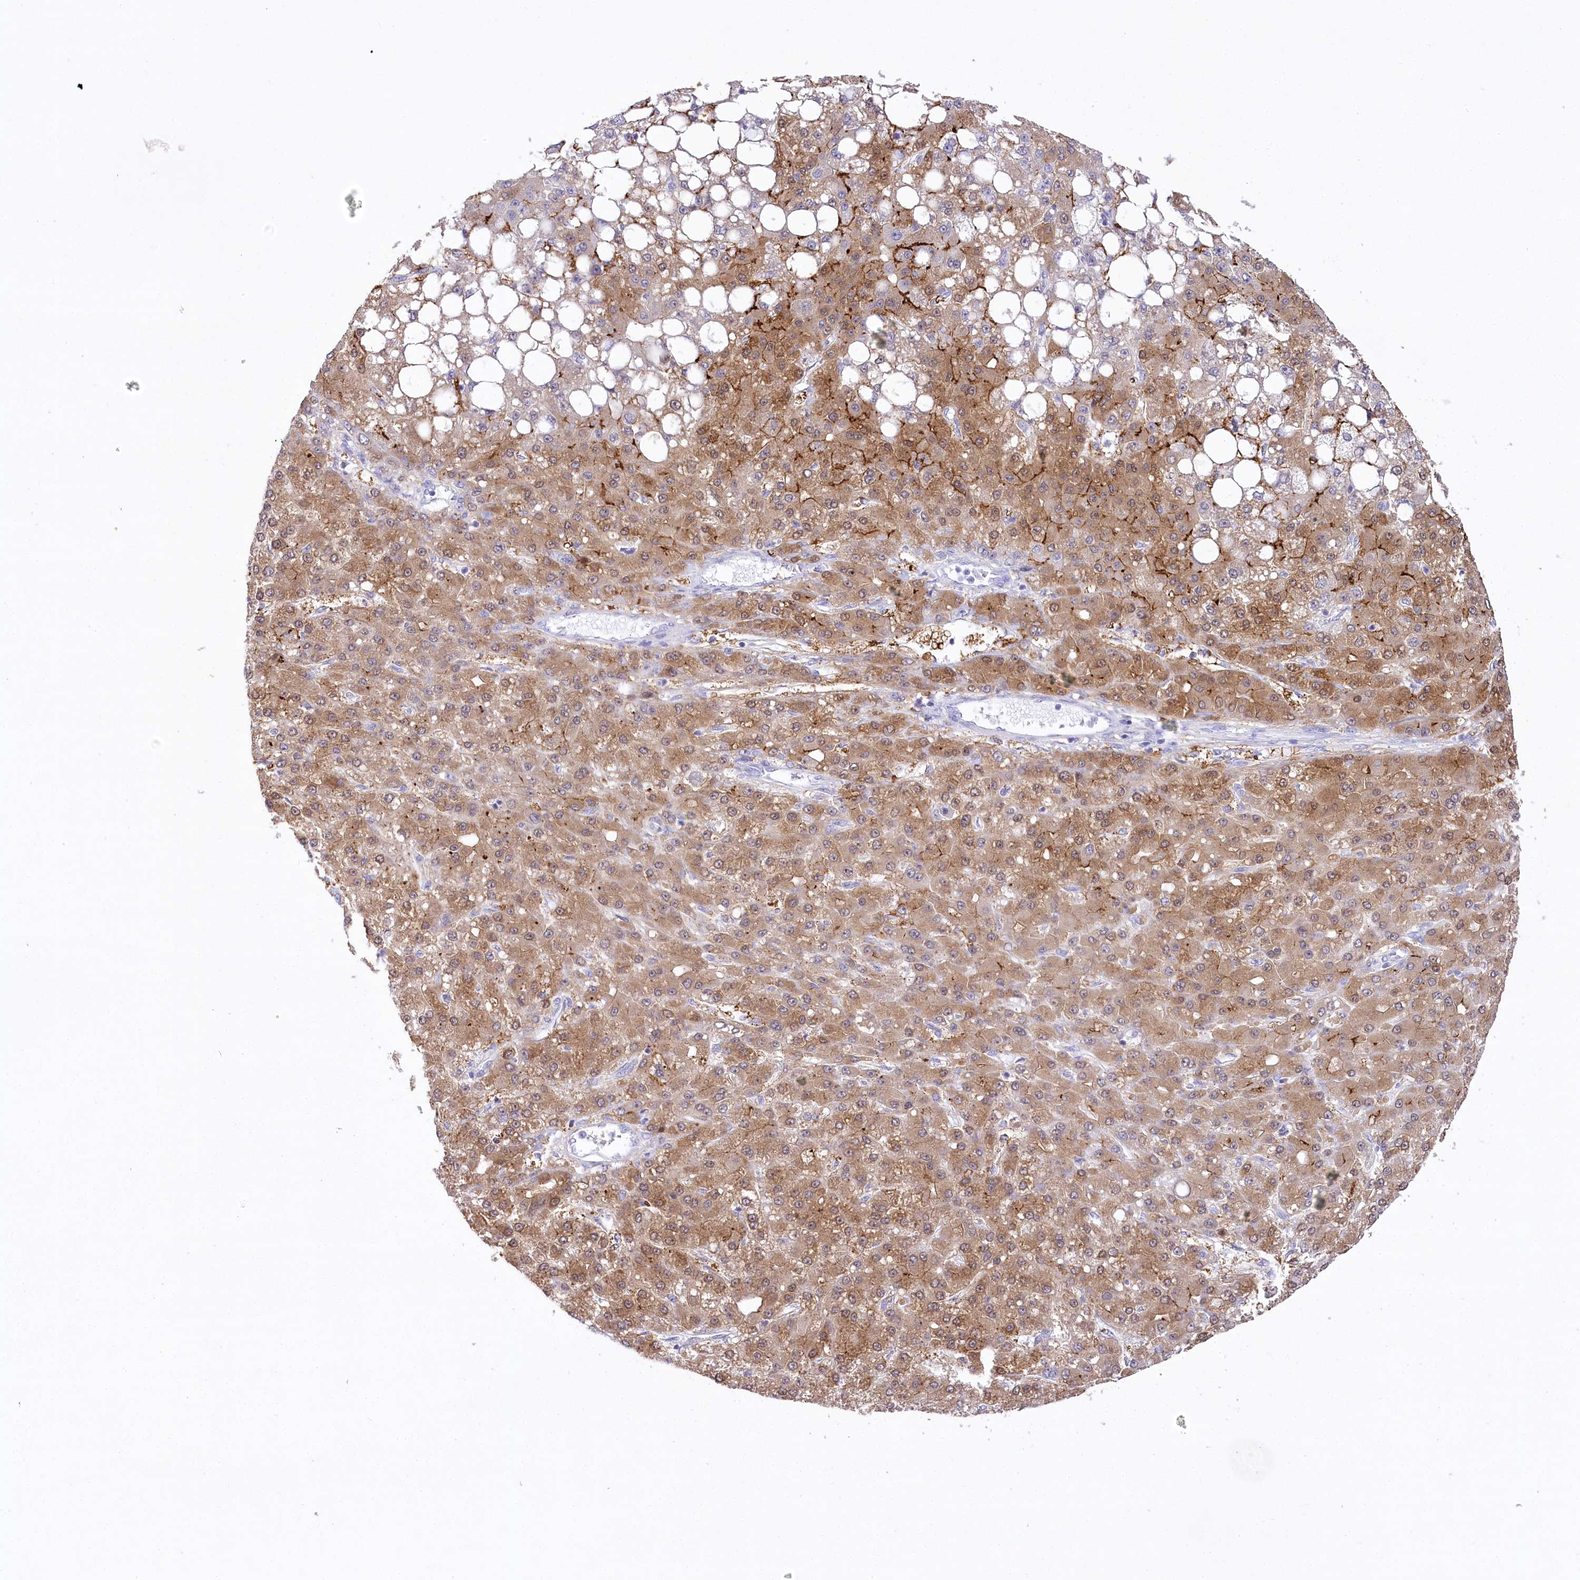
{"staining": {"intensity": "moderate", "quantity": ">75%", "location": "cytoplasmic/membranous"}, "tissue": "liver cancer", "cell_type": "Tumor cells", "image_type": "cancer", "snomed": [{"axis": "morphology", "description": "Carcinoma, Hepatocellular, NOS"}, {"axis": "topography", "description": "Liver"}], "caption": "Immunohistochemistry (DAB (3,3'-diaminobenzidine)) staining of human liver cancer (hepatocellular carcinoma) exhibits moderate cytoplasmic/membranous protein expression in about >75% of tumor cells.", "gene": "PBLD", "patient": {"sex": "male", "age": 67}}